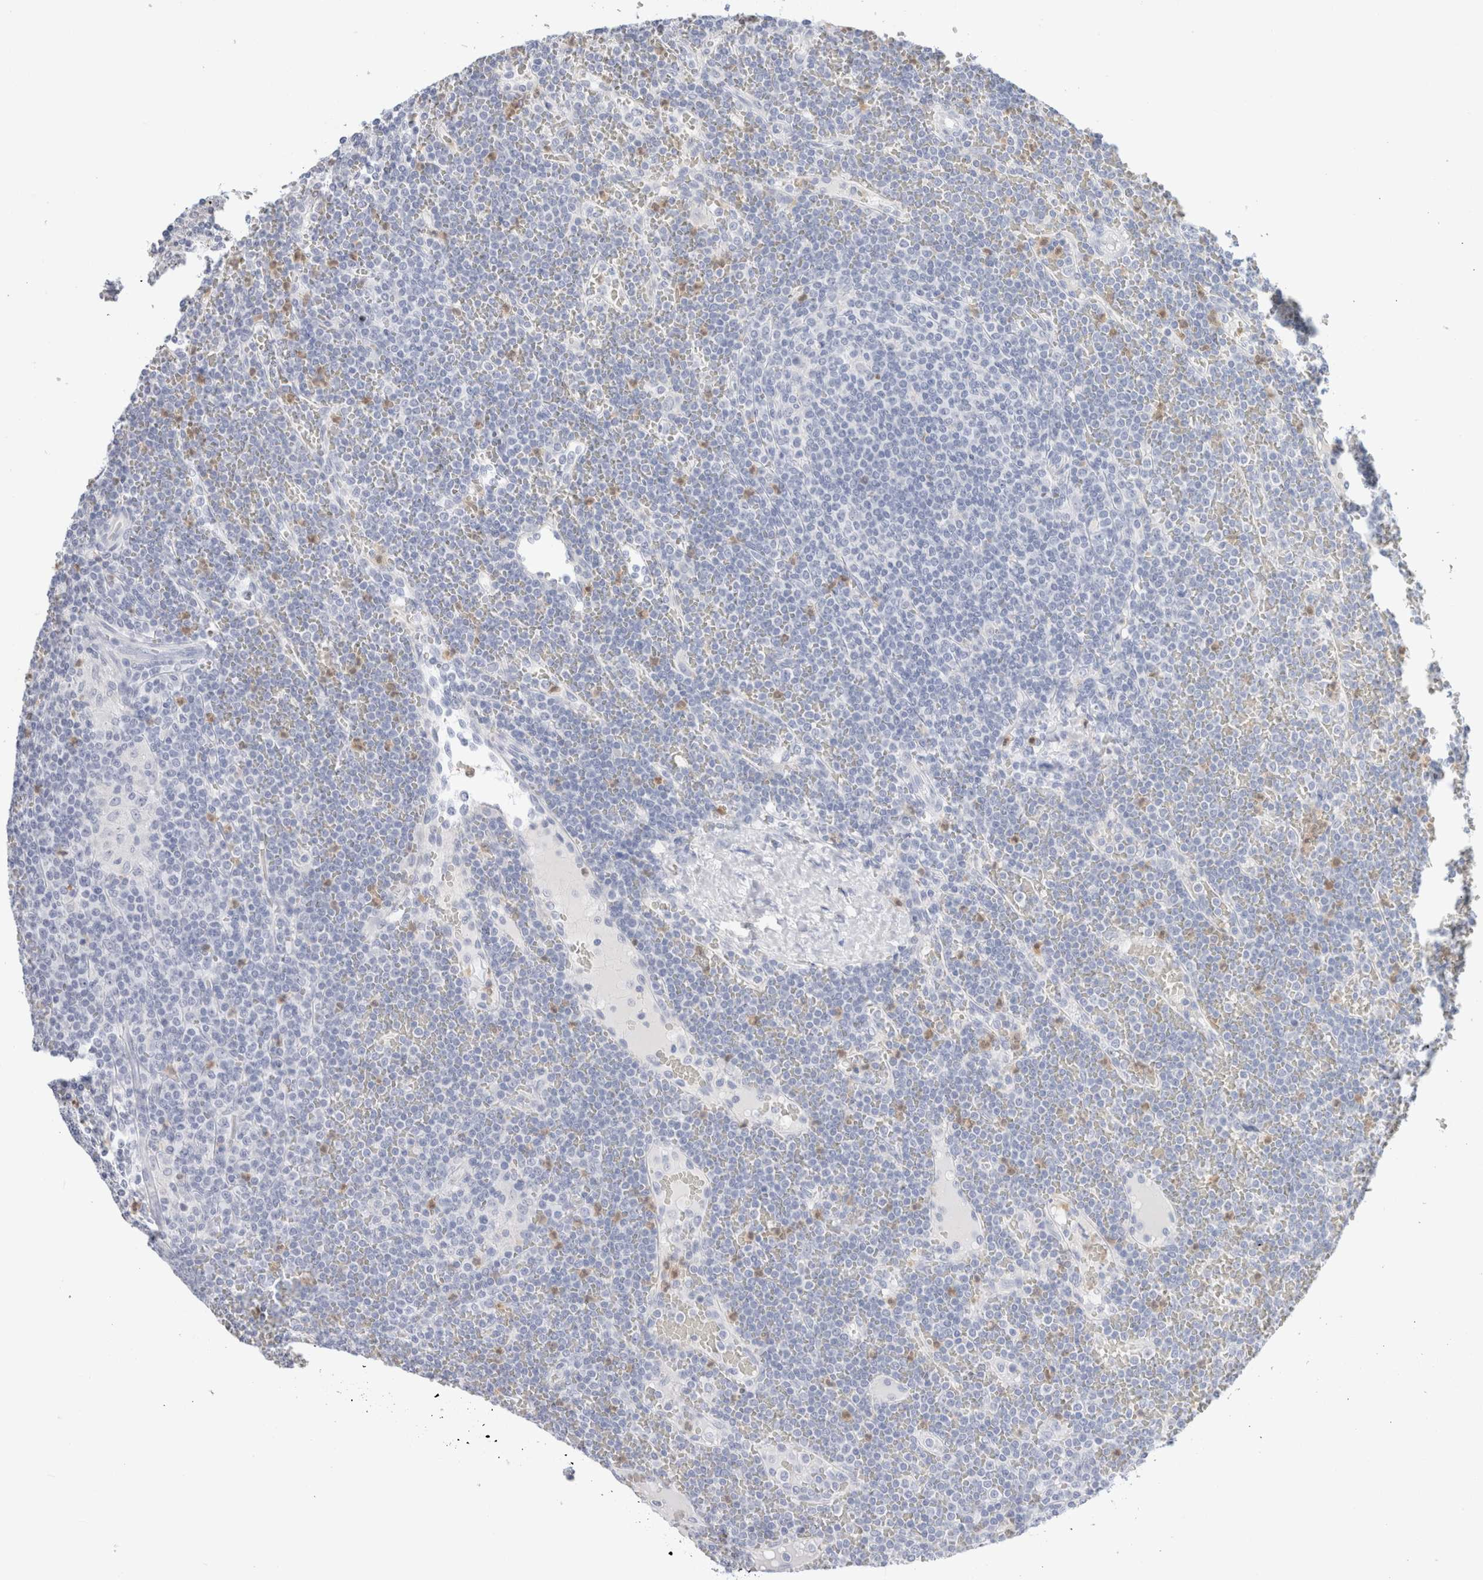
{"staining": {"intensity": "negative", "quantity": "none", "location": "none"}, "tissue": "lymphoma", "cell_type": "Tumor cells", "image_type": "cancer", "snomed": [{"axis": "morphology", "description": "Malignant lymphoma, non-Hodgkin's type, Low grade"}, {"axis": "topography", "description": "Spleen"}], "caption": "A high-resolution micrograph shows IHC staining of lymphoma, which reveals no significant positivity in tumor cells.", "gene": "ARG1", "patient": {"sex": "female", "age": 19}}